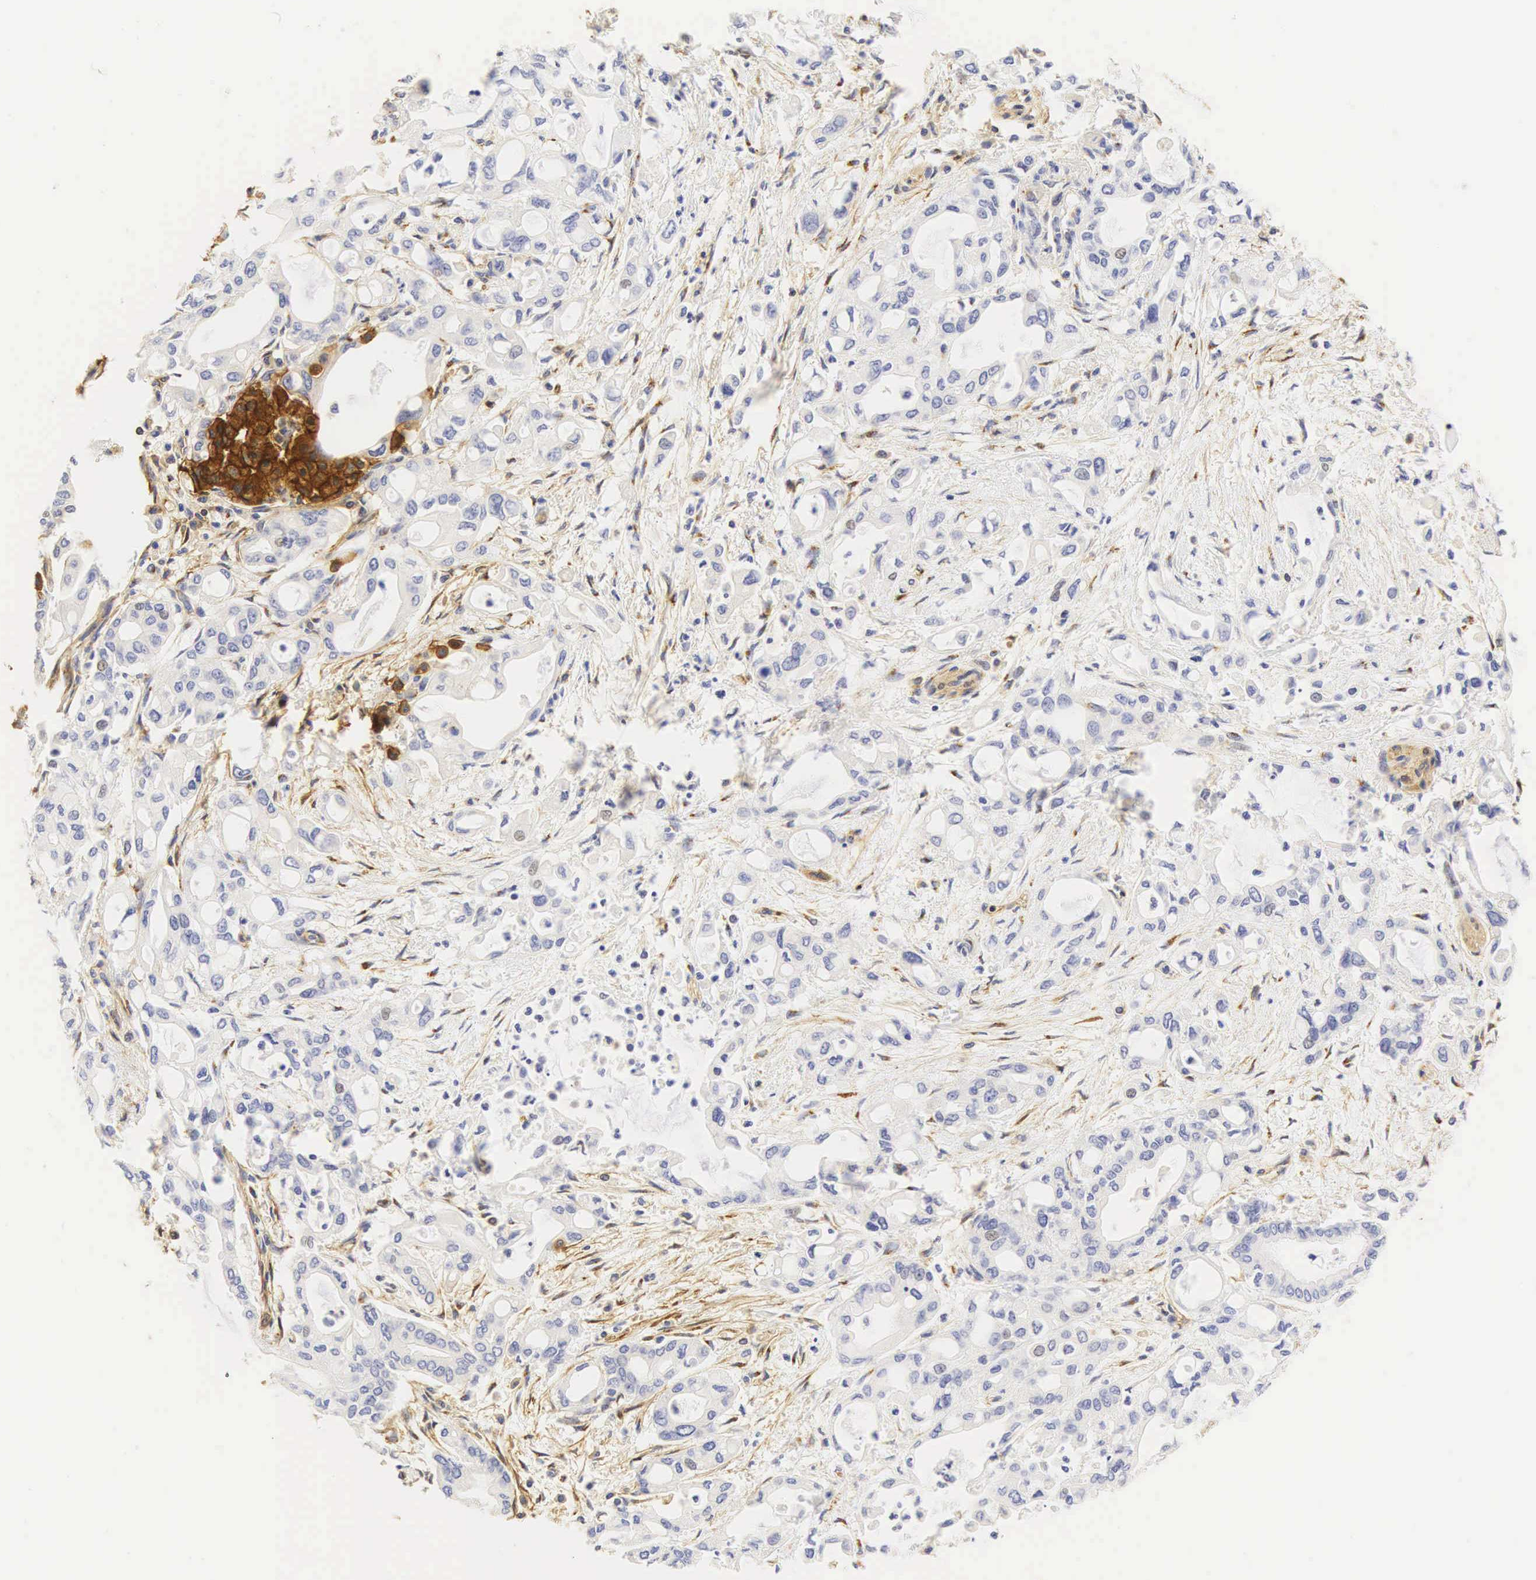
{"staining": {"intensity": "negative", "quantity": "none", "location": "none"}, "tissue": "pancreatic cancer", "cell_type": "Tumor cells", "image_type": "cancer", "snomed": [{"axis": "morphology", "description": "Adenocarcinoma, NOS"}, {"axis": "topography", "description": "Pancreas"}], "caption": "Immunohistochemistry (IHC) of adenocarcinoma (pancreatic) shows no positivity in tumor cells.", "gene": "CD99", "patient": {"sex": "female", "age": 57}}